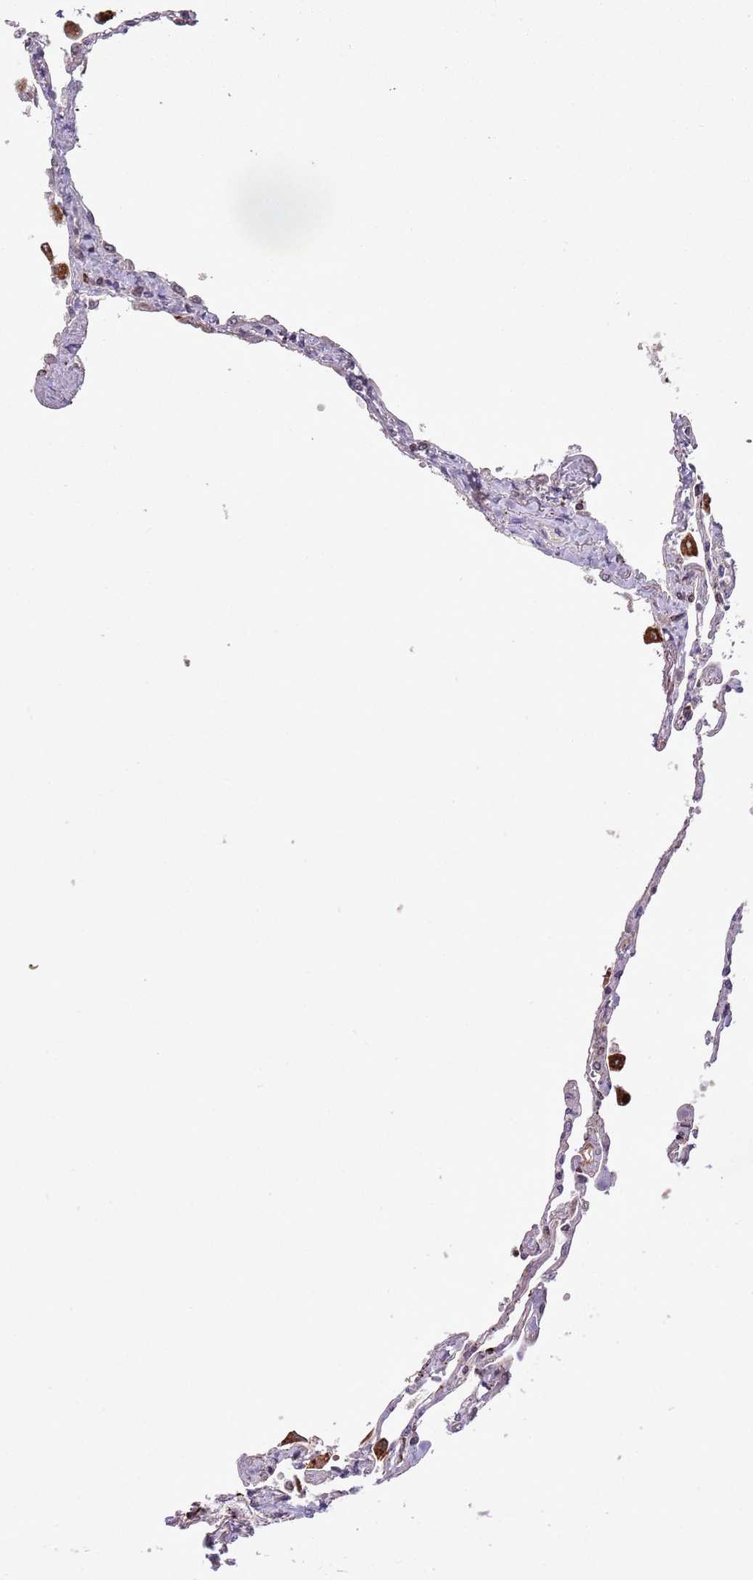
{"staining": {"intensity": "weak", "quantity": "<25%", "location": "cytoplasmic/membranous"}, "tissue": "lung", "cell_type": "Alveolar cells", "image_type": "normal", "snomed": [{"axis": "morphology", "description": "Normal tissue, NOS"}, {"axis": "topography", "description": "Lung"}], "caption": "Immunohistochemical staining of benign lung demonstrates no significant staining in alveolar cells. The staining is performed using DAB brown chromogen with nuclei counter-stained in using hematoxylin.", "gene": "TRIM27", "patient": {"sex": "female", "age": 67}}